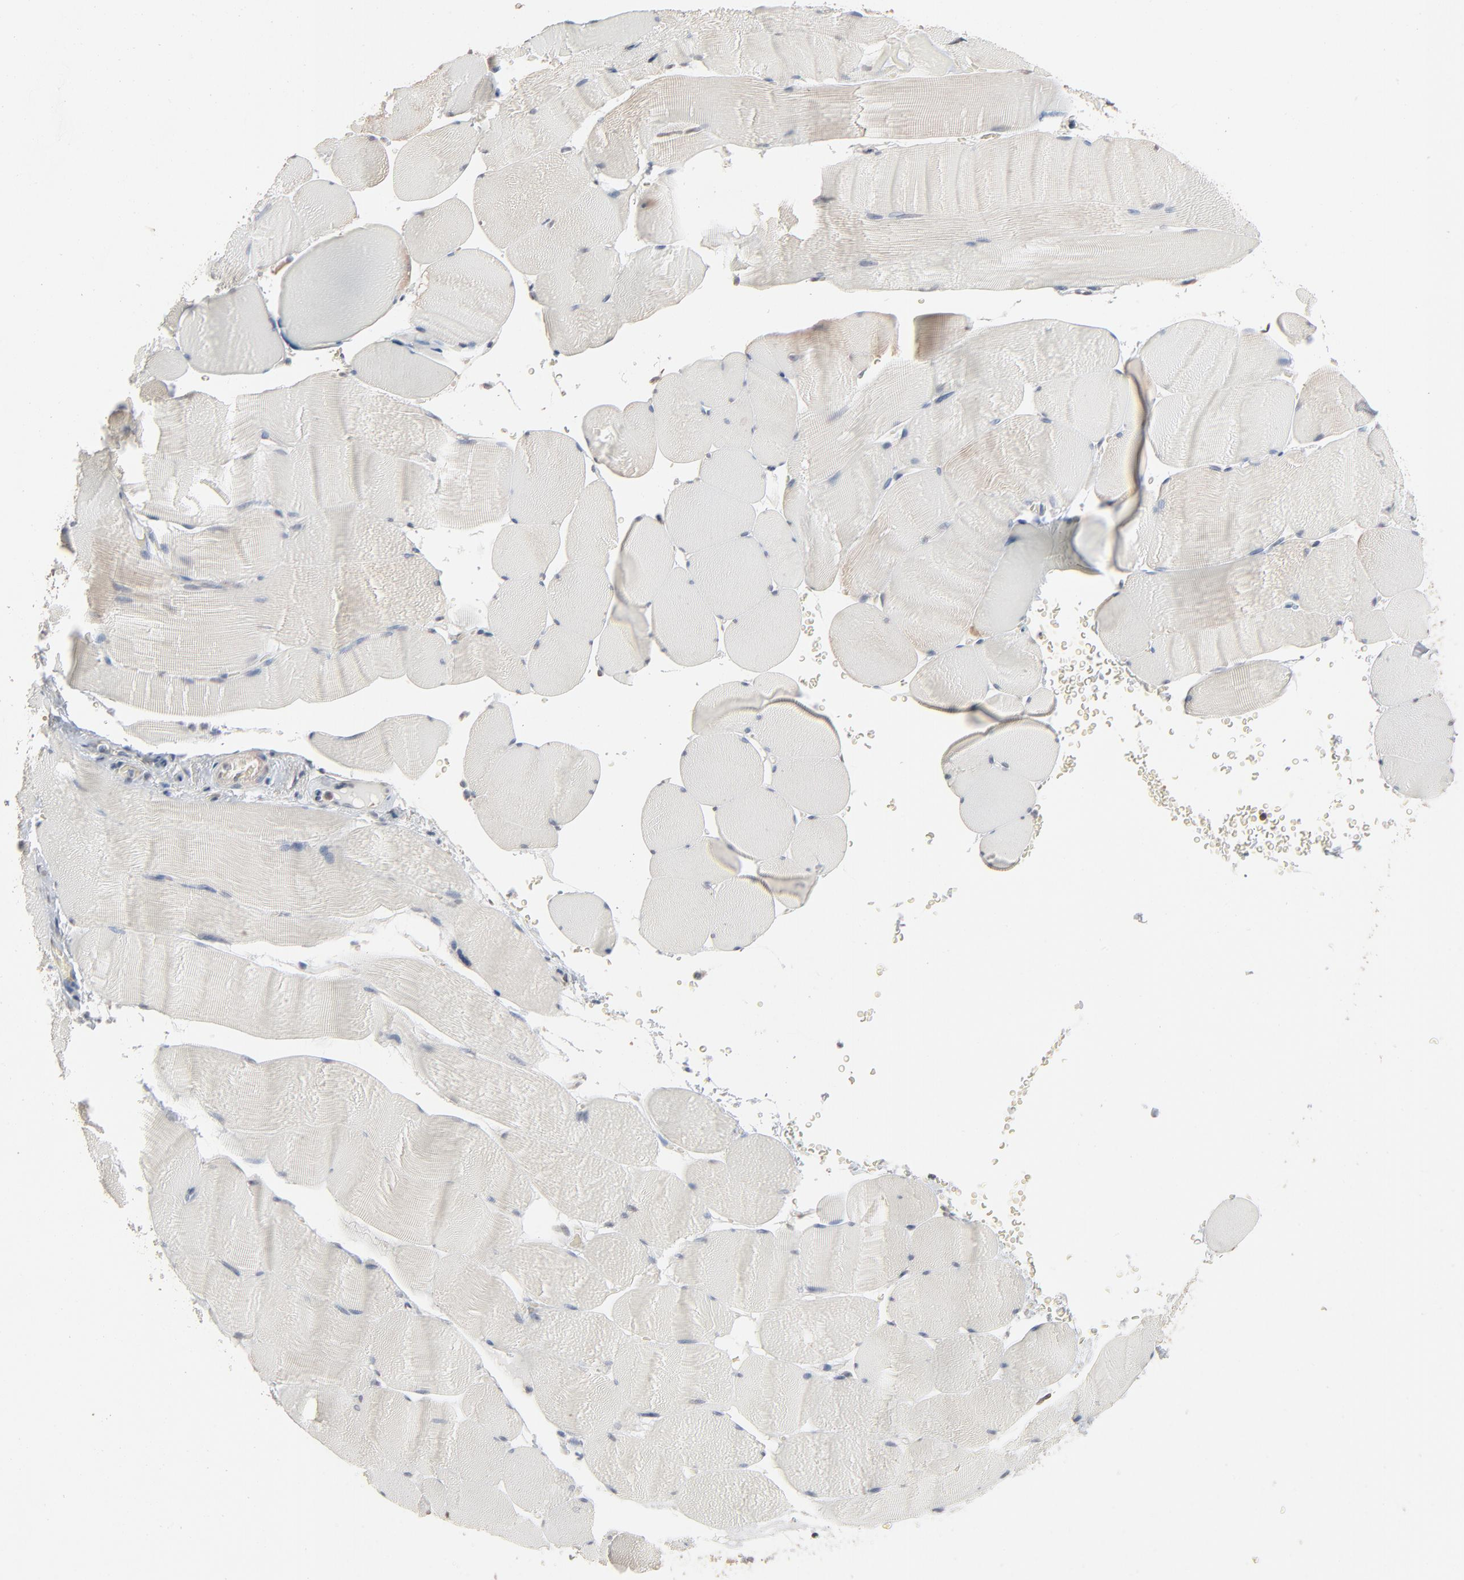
{"staining": {"intensity": "negative", "quantity": "none", "location": "none"}, "tissue": "skeletal muscle", "cell_type": "Myocytes", "image_type": "normal", "snomed": [{"axis": "morphology", "description": "Normal tissue, NOS"}, {"axis": "topography", "description": "Skeletal muscle"}], "caption": "Image shows no significant protein staining in myocytes of unremarkable skeletal muscle. (DAB immunohistochemistry, high magnification).", "gene": "CCT5", "patient": {"sex": "male", "age": 62}}